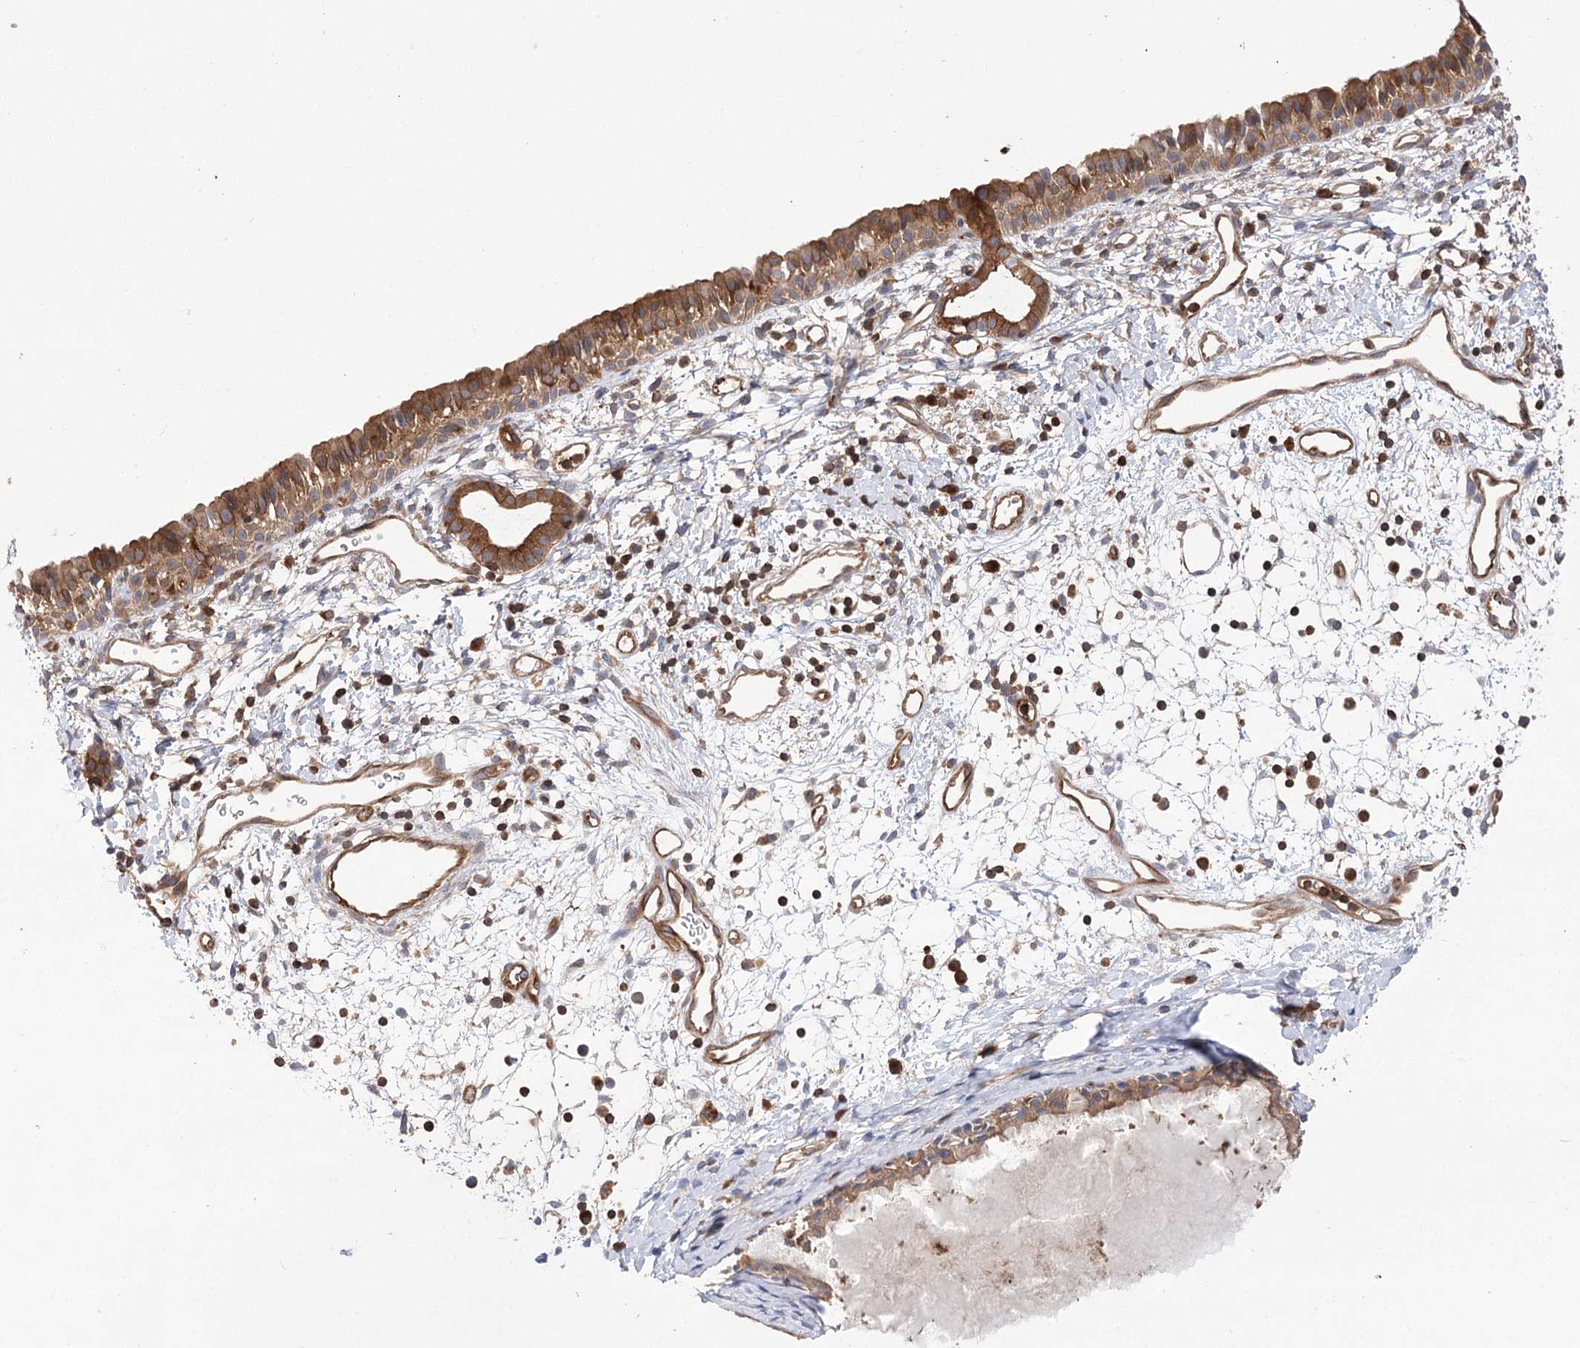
{"staining": {"intensity": "moderate", "quantity": ">75%", "location": "cytoplasmic/membranous"}, "tissue": "nasopharynx", "cell_type": "Respiratory epithelial cells", "image_type": "normal", "snomed": [{"axis": "morphology", "description": "Normal tissue, NOS"}, {"axis": "topography", "description": "Nasopharynx"}], "caption": "Nasopharynx stained with immunohistochemistry (IHC) displays moderate cytoplasmic/membranous staining in about >75% of respiratory epithelial cells. Using DAB (brown) and hematoxylin (blue) stains, captured at high magnification using brightfield microscopy.", "gene": "VPS37B", "patient": {"sex": "male", "age": 22}}